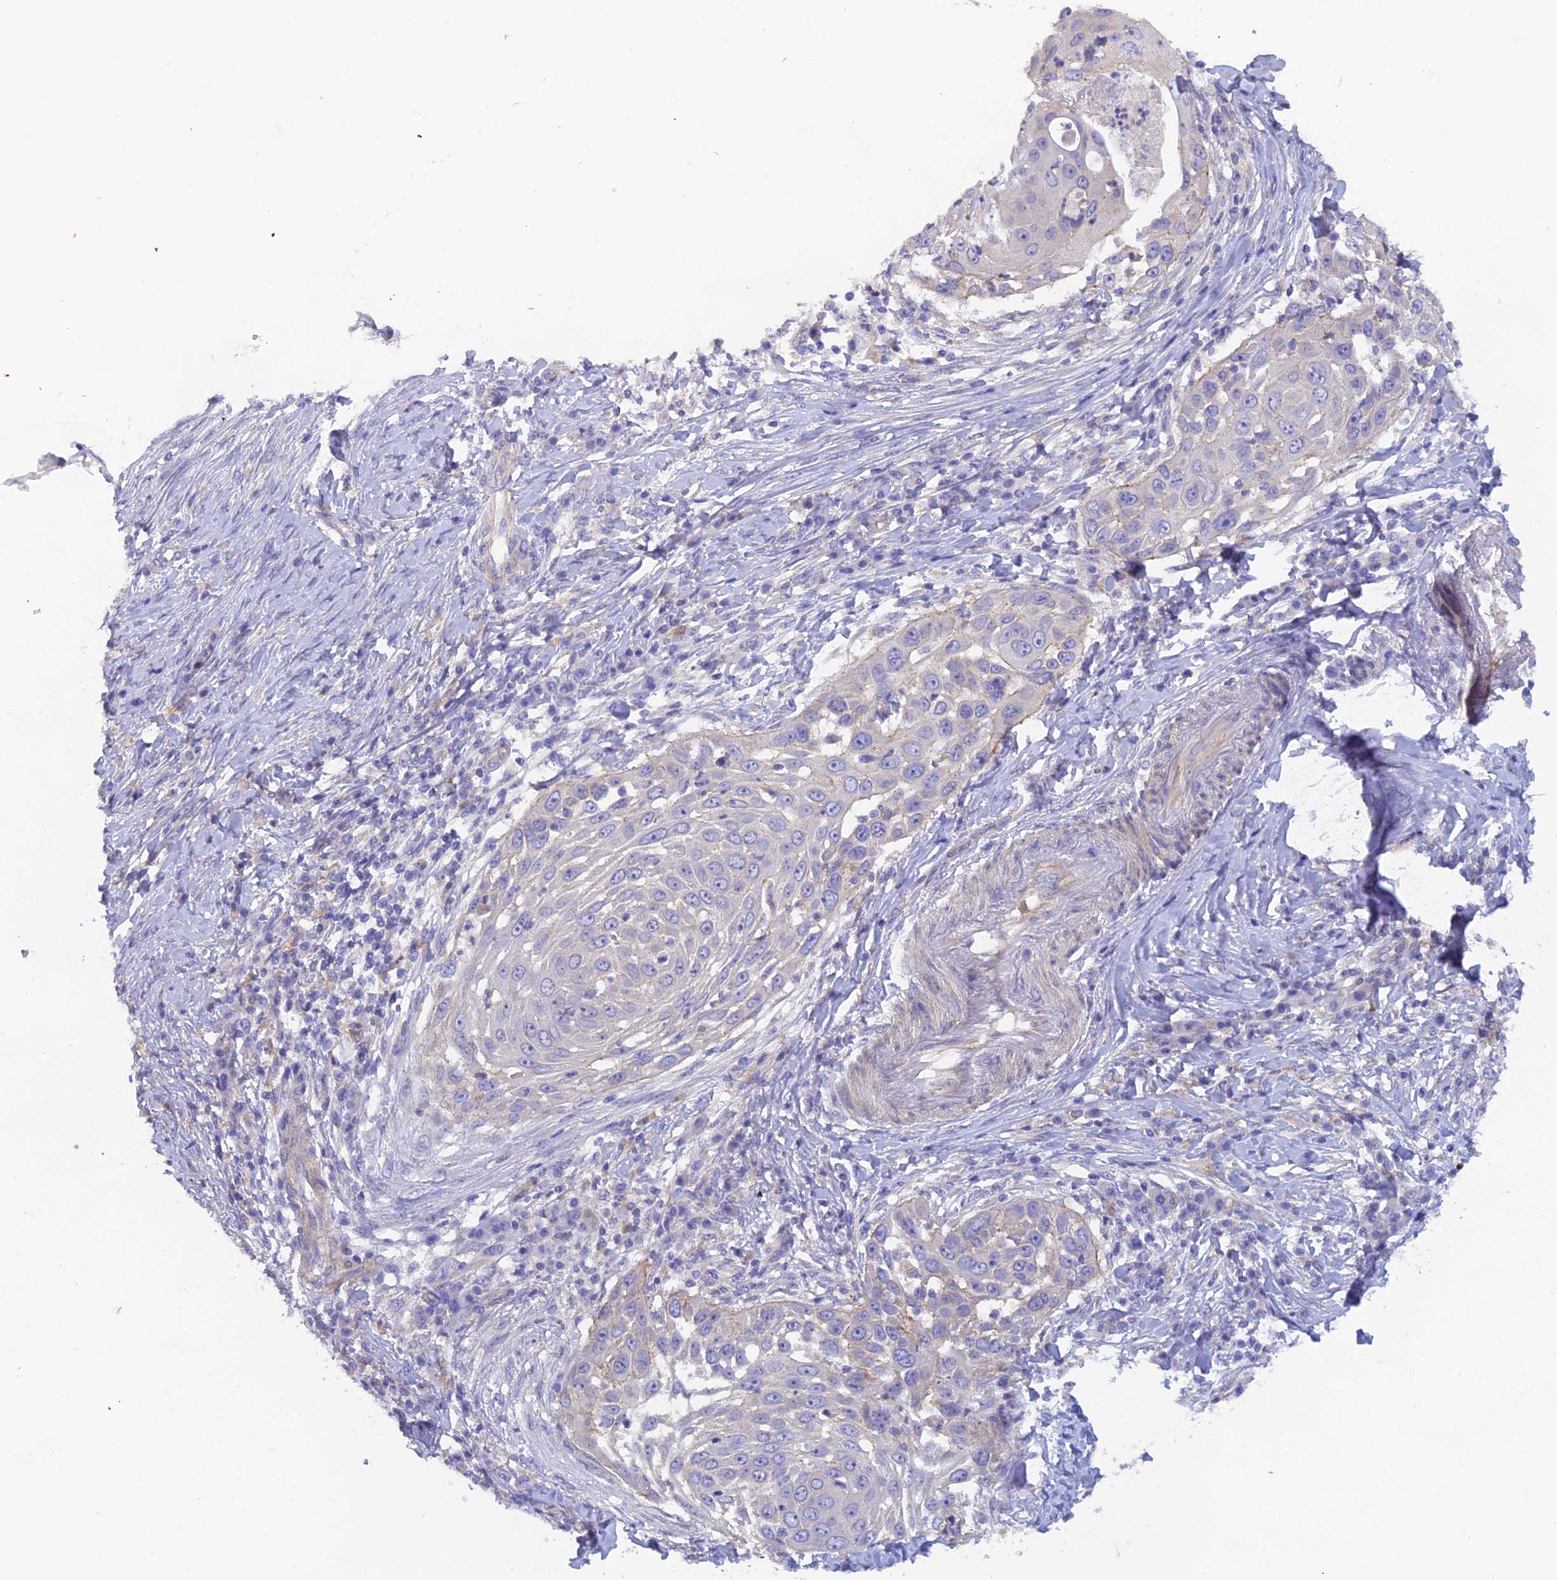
{"staining": {"intensity": "negative", "quantity": "none", "location": "none"}, "tissue": "skin cancer", "cell_type": "Tumor cells", "image_type": "cancer", "snomed": [{"axis": "morphology", "description": "Squamous cell carcinoma, NOS"}, {"axis": "topography", "description": "Skin"}], "caption": "Tumor cells show no significant protein staining in squamous cell carcinoma (skin).", "gene": "FZR1", "patient": {"sex": "female", "age": 44}}